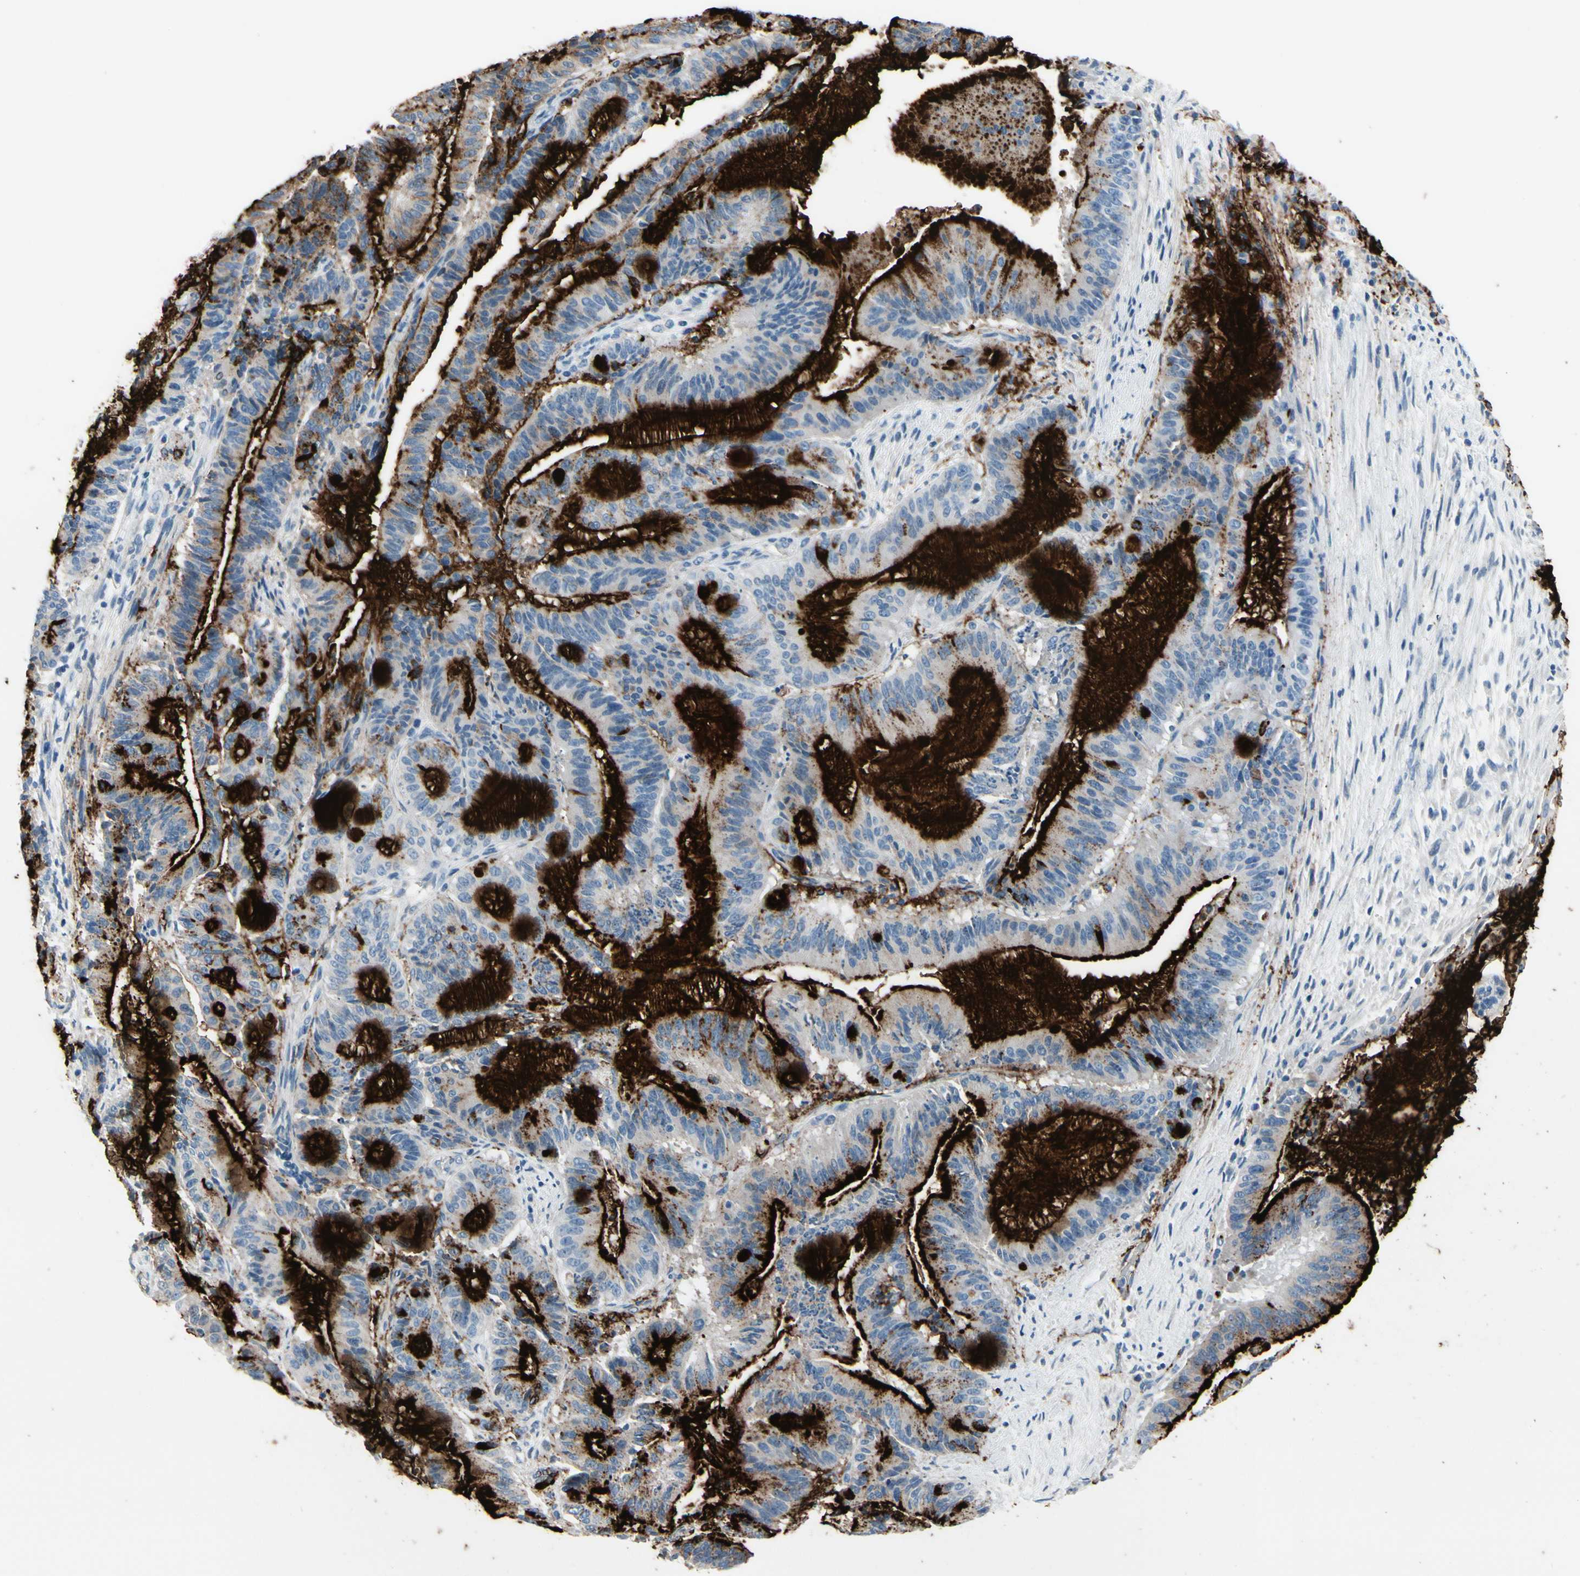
{"staining": {"intensity": "strong", "quantity": ">75%", "location": "cytoplasmic/membranous"}, "tissue": "liver cancer", "cell_type": "Tumor cells", "image_type": "cancer", "snomed": [{"axis": "morphology", "description": "Cholangiocarcinoma"}, {"axis": "topography", "description": "Liver"}], "caption": "Liver cholangiocarcinoma stained for a protein (brown) exhibits strong cytoplasmic/membranous positive staining in approximately >75% of tumor cells.", "gene": "MUC5B", "patient": {"sex": "female", "age": 73}}